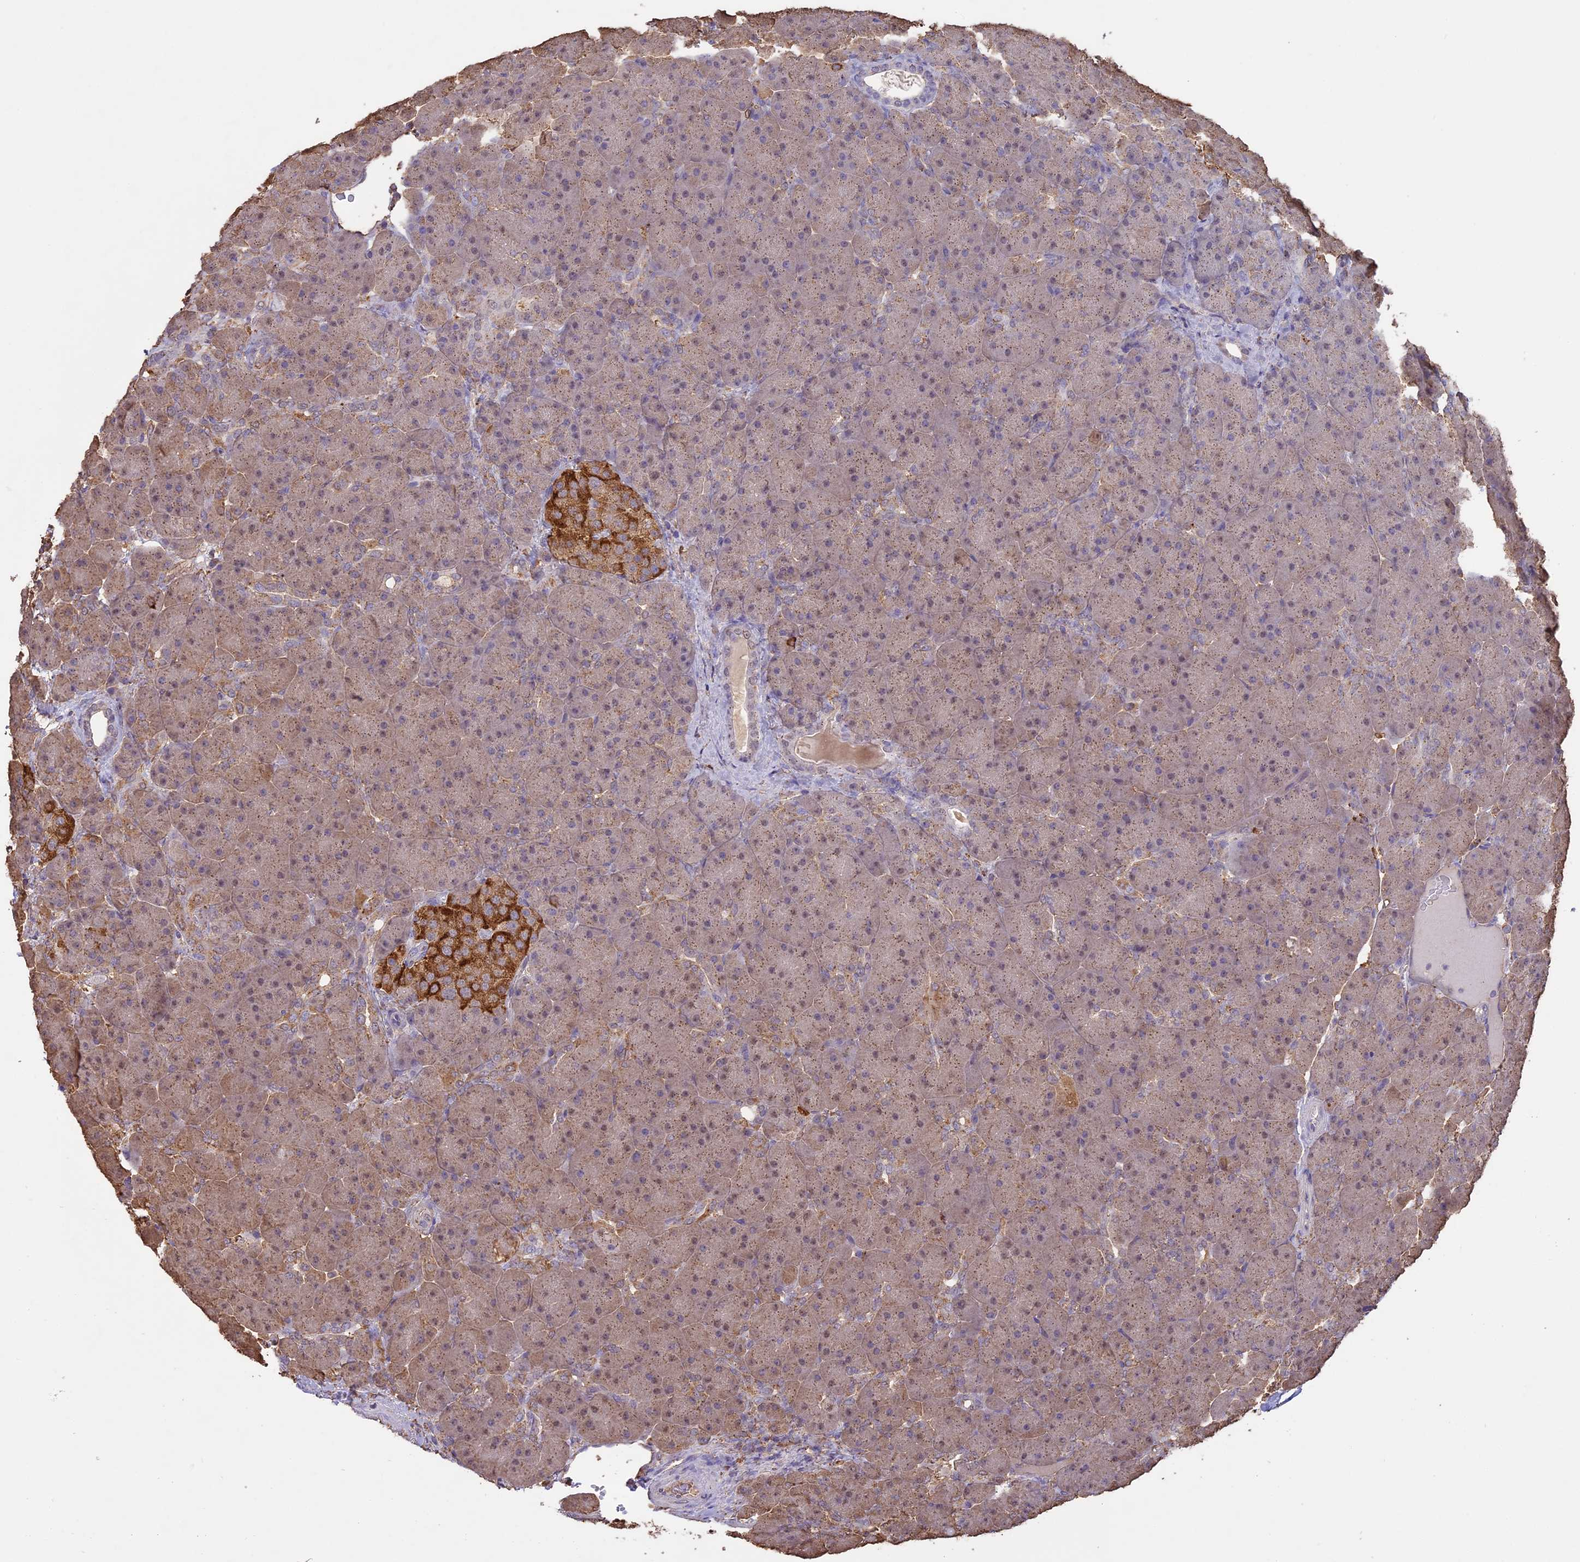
{"staining": {"intensity": "weak", "quantity": "25%-75%", "location": "cytoplasmic/membranous"}, "tissue": "pancreas", "cell_type": "Exocrine glandular cells", "image_type": "normal", "snomed": [{"axis": "morphology", "description": "Normal tissue, NOS"}, {"axis": "topography", "description": "Pancreas"}], "caption": "Brown immunohistochemical staining in normal human pancreas displays weak cytoplasmic/membranous expression in about 25%-75% of exocrine glandular cells. (Stains: DAB (3,3'-diaminobenzidine) in brown, nuclei in blue, Microscopy: brightfield microscopy at high magnification).", "gene": "ARHGAP19", "patient": {"sex": "male", "age": 66}}